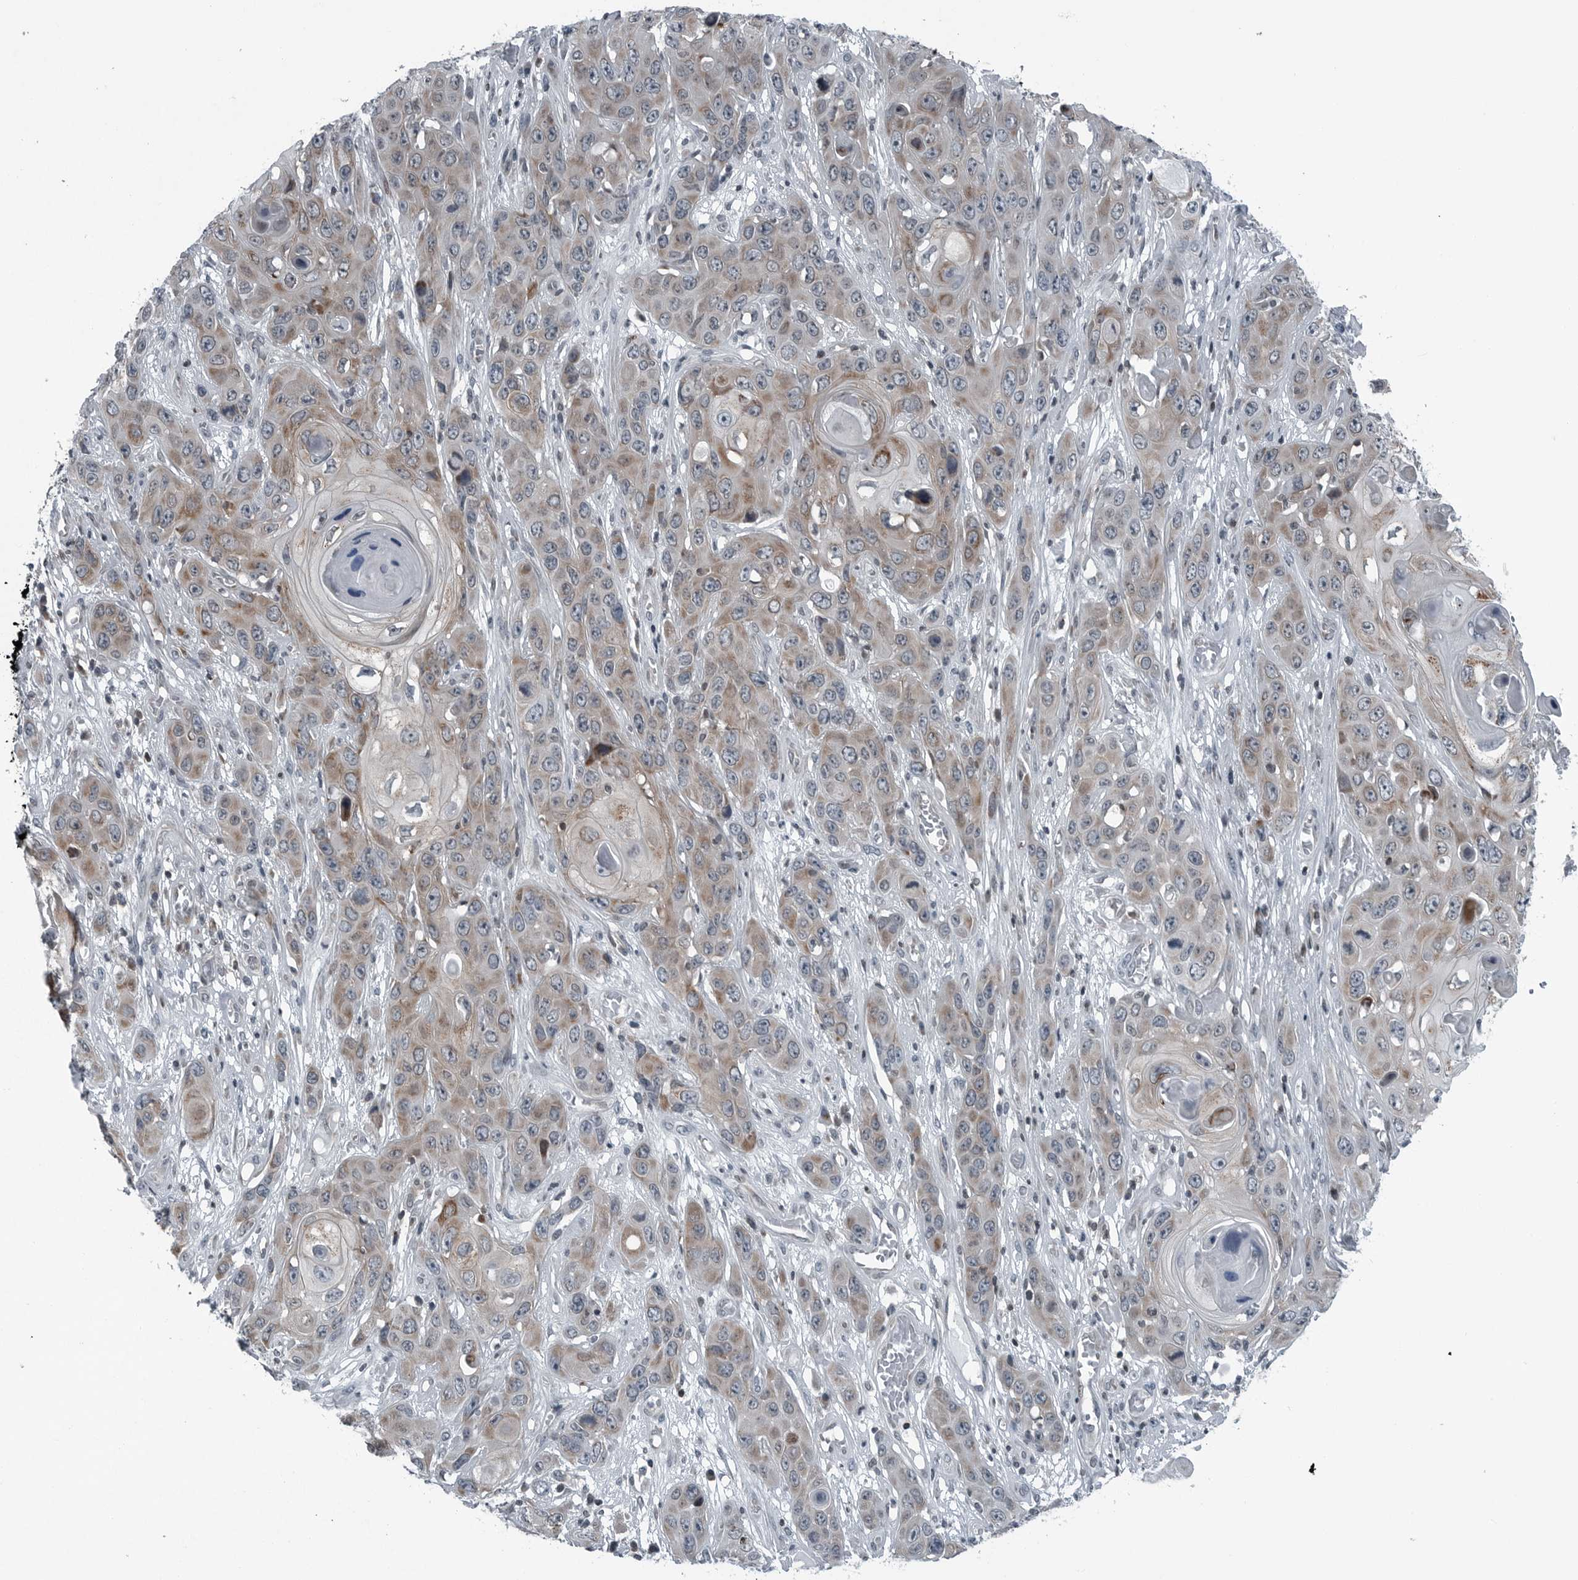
{"staining": {"intensity": "weak", "quantity": ">75%", "location": "cytoplasmic/membranous"}, "tissue": "skin cancer", "cell_type": "Tumor cells", "image_type": "cancer", "snomed": [{"axis": "morphology", "description": "Squamous cell carcinoma, NOS"}, {"axis": "topography", "description": "Skin"}], "caption": "IHC staining of skin cancer, which exhibits low levels of weak cytoplasmic/membranous positivity in about >75% of tumor cells indicating weak cytoplasmic/membranous protein expression. The staining was performed using DAB (3,3'-diaminobenzidine) (brown) for protein detection and nuclei were counterstained in hematoxylin (blue).", "gene": "GAK", "patient": {"sex": "male", "age": 55}}